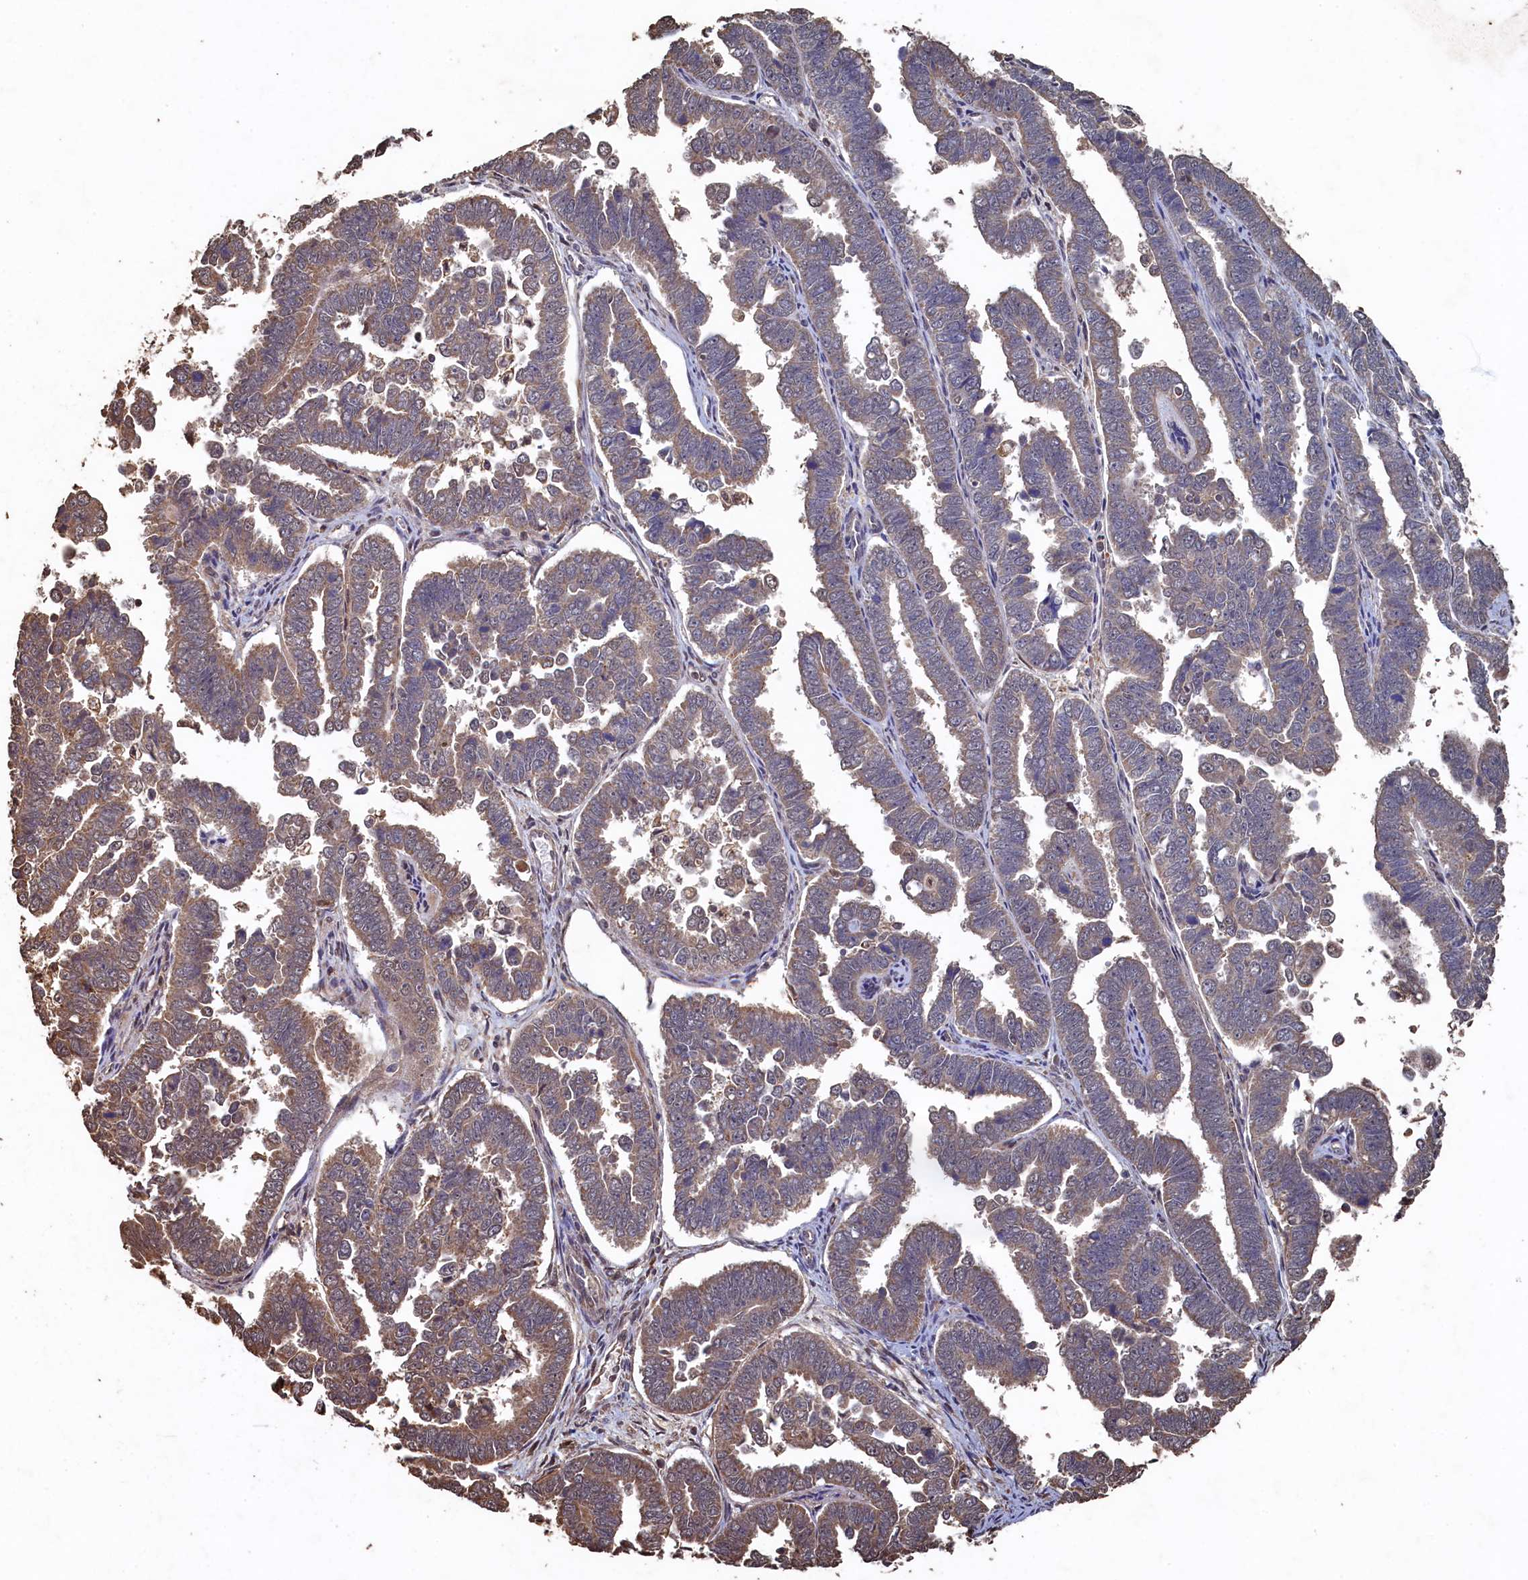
{"staining": {"intensity": "weak", "quantity": "25%-75%", "location": "cytoplasmic/membranous"}, "tissue": "endometrial cancer", "cell_type": "Tumor cells", "image_type": "cancer", "snomed": [{"axis": "morphology", "description": "Adenocarcinoma, NOS"}, {"axis": "topography", "description": "Endometrium"}], "caption": "DAB immunohistochemical staining of human adenocarcinoma (endometrial) reveals weak cytoplasmic/membranous protein positivity in approximately 25%-75% of tumor cells.", "gene": "PIGN", "patient": {"sex": "female", "age": 75}}